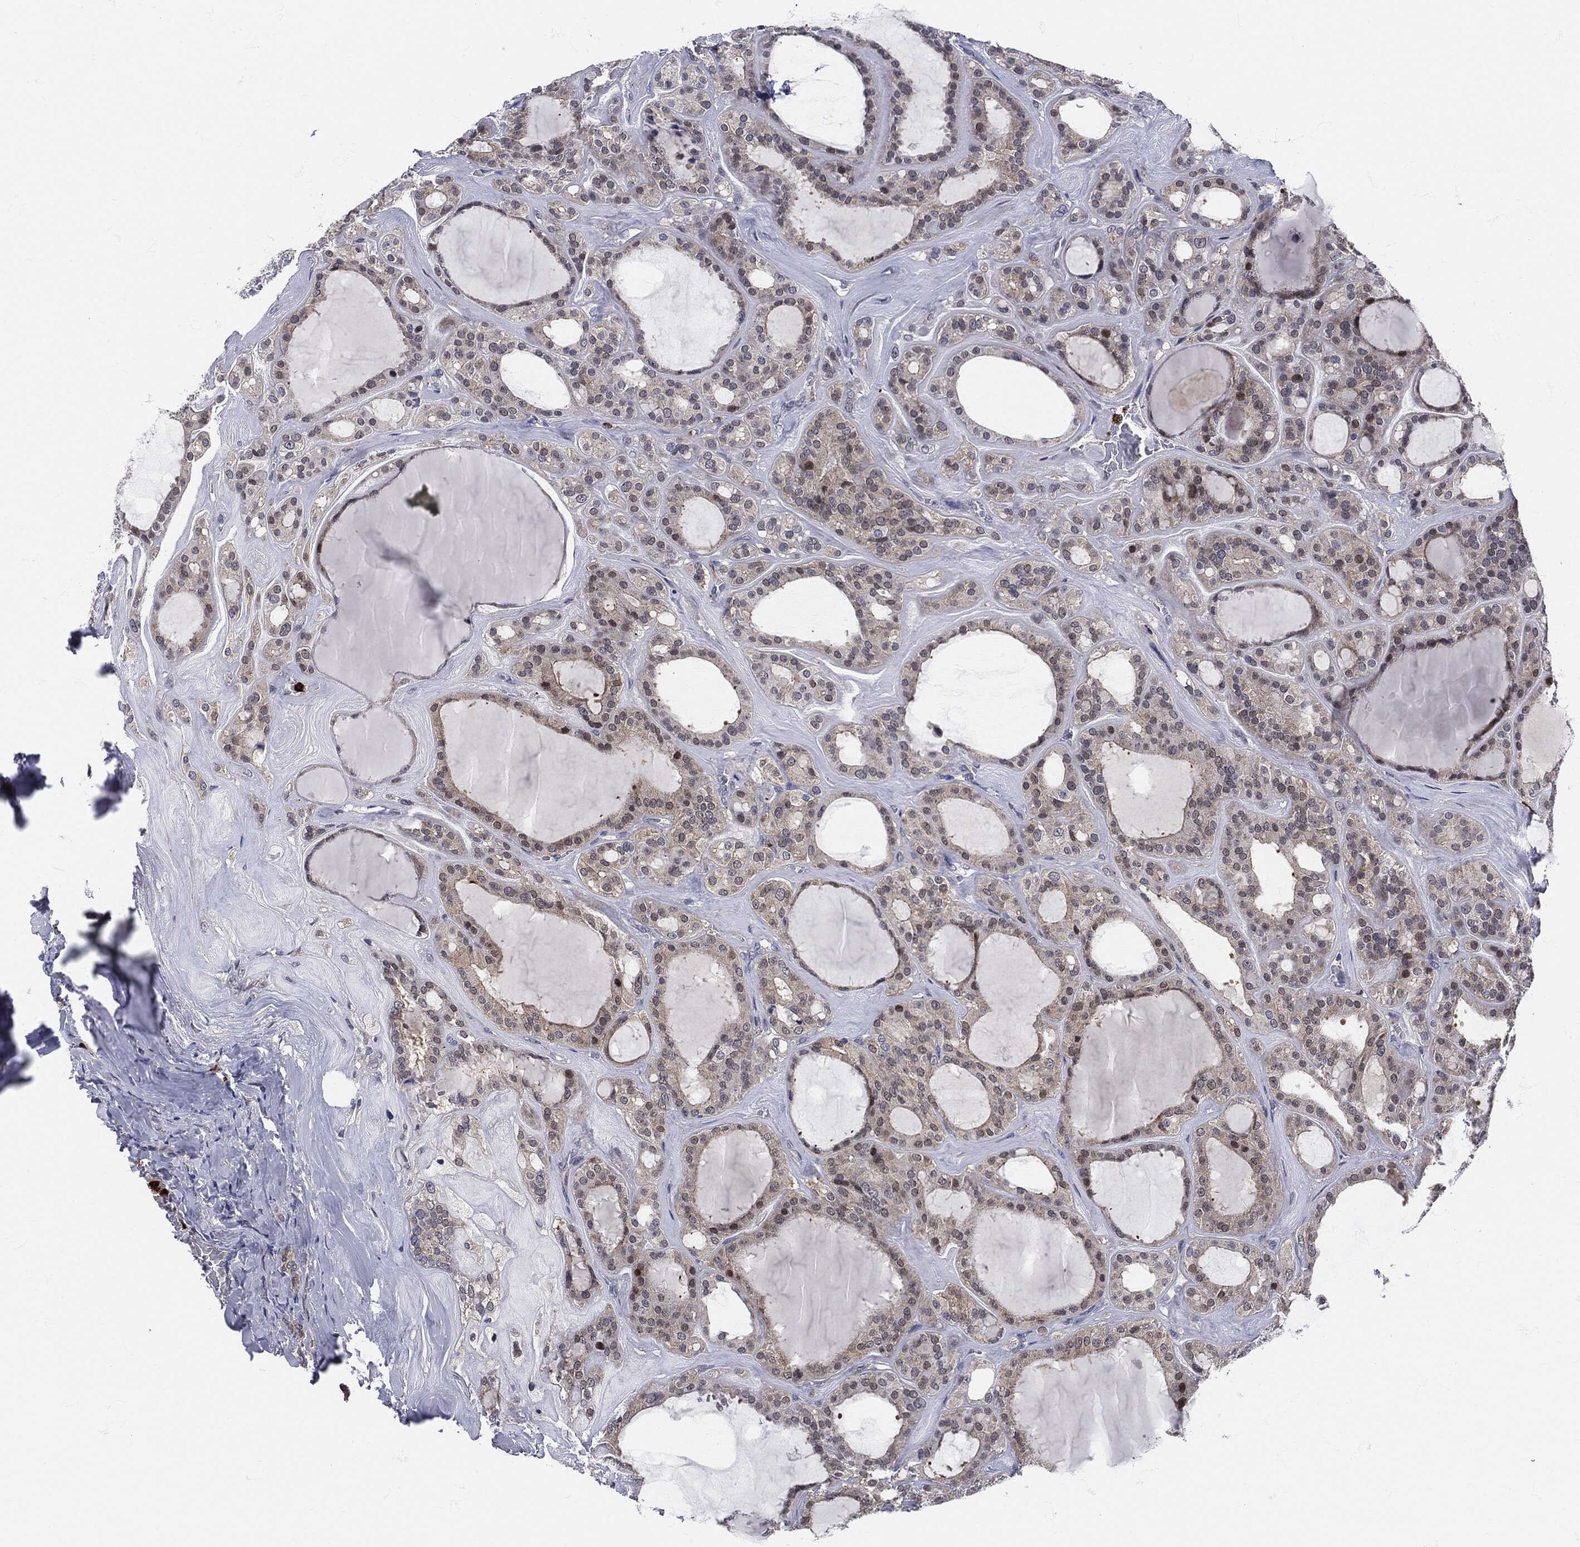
{"staining": {"intensity": "negative", "quantity": "none", "location": "none"}, "tissue": "thyroid cancer", "cell_type": "Tumor cells", "image_type": "cancer", "snomed": [{"axis": "morphology", "description": "Normal tissue, NOS"}, {"axis": "morphology", "description": "Papillary adenocarcinoma, NOS"}, {"axis": "topography", "description": "Thyroid gland"}], "caption": "This photomicrograph is of papillary adenocarcinoma (thyroid) stained with immunohistochemistry (IHC) to label a protein in brown with the nuclei are counter-stained blue. There is no positivity in tumor cells. Brightfield microscopy of immunohistochemistry stained with DAB (brown) and hematoxylin (blue), captured at high magnification.", "gene": "MPO", "patient": {"sex": "female", "age": 66}}